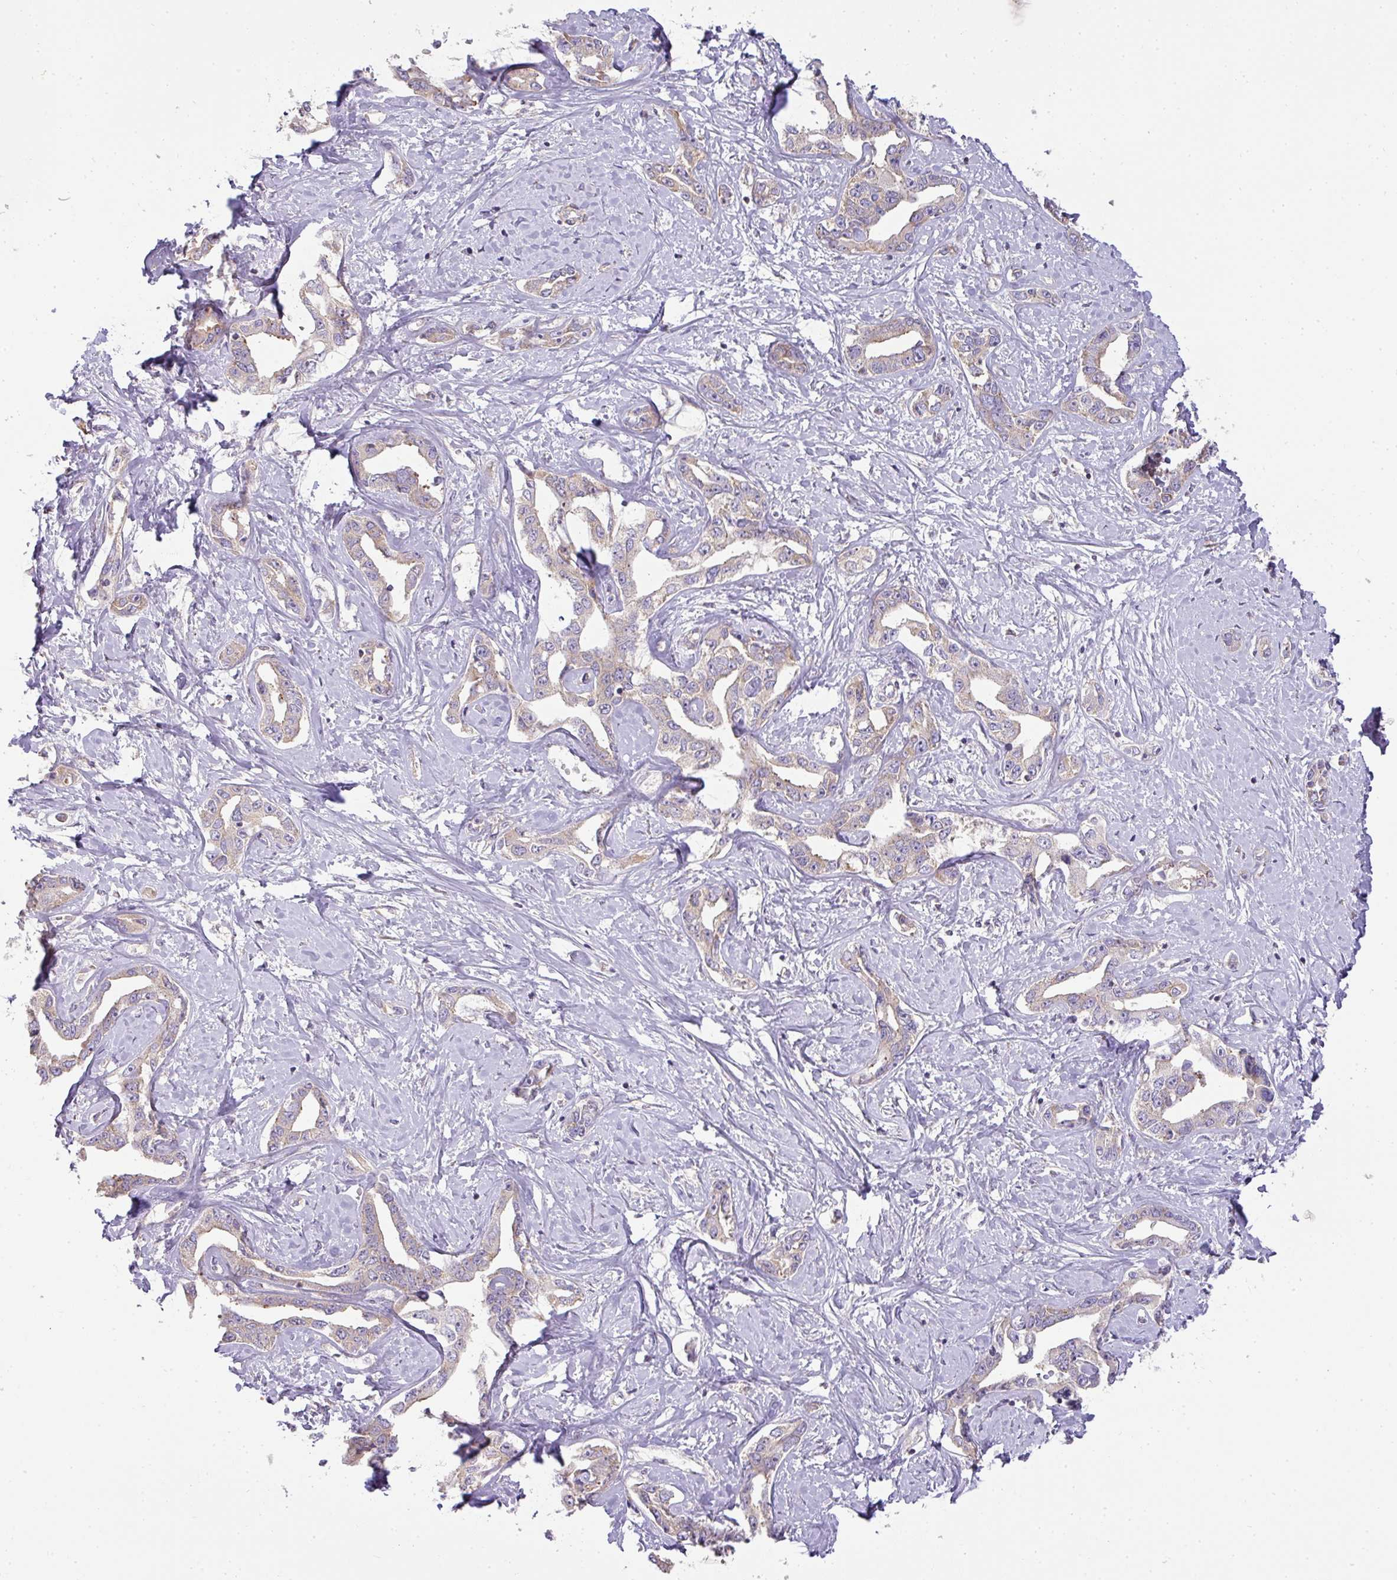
{"staining": {"intensity": "weak", "quantity": "<25%", "location": "cytoplasmic/membranous"}, "tissue": "liver cancer", "cell_type": "Tumor cells", "image_type": "cancer", "snomed": [{"axis": "morphology", "description": "Cholangiocarcinoma"}, {"axis": "topography", "description": "Liver"}], "caption": "The IHC histopathology image has no significant positivity in tumor cells of cholangiocarcinoma (liver) tissue.", "gene": "ZNF211", "patient": {"sex": "male", "age": 59}}